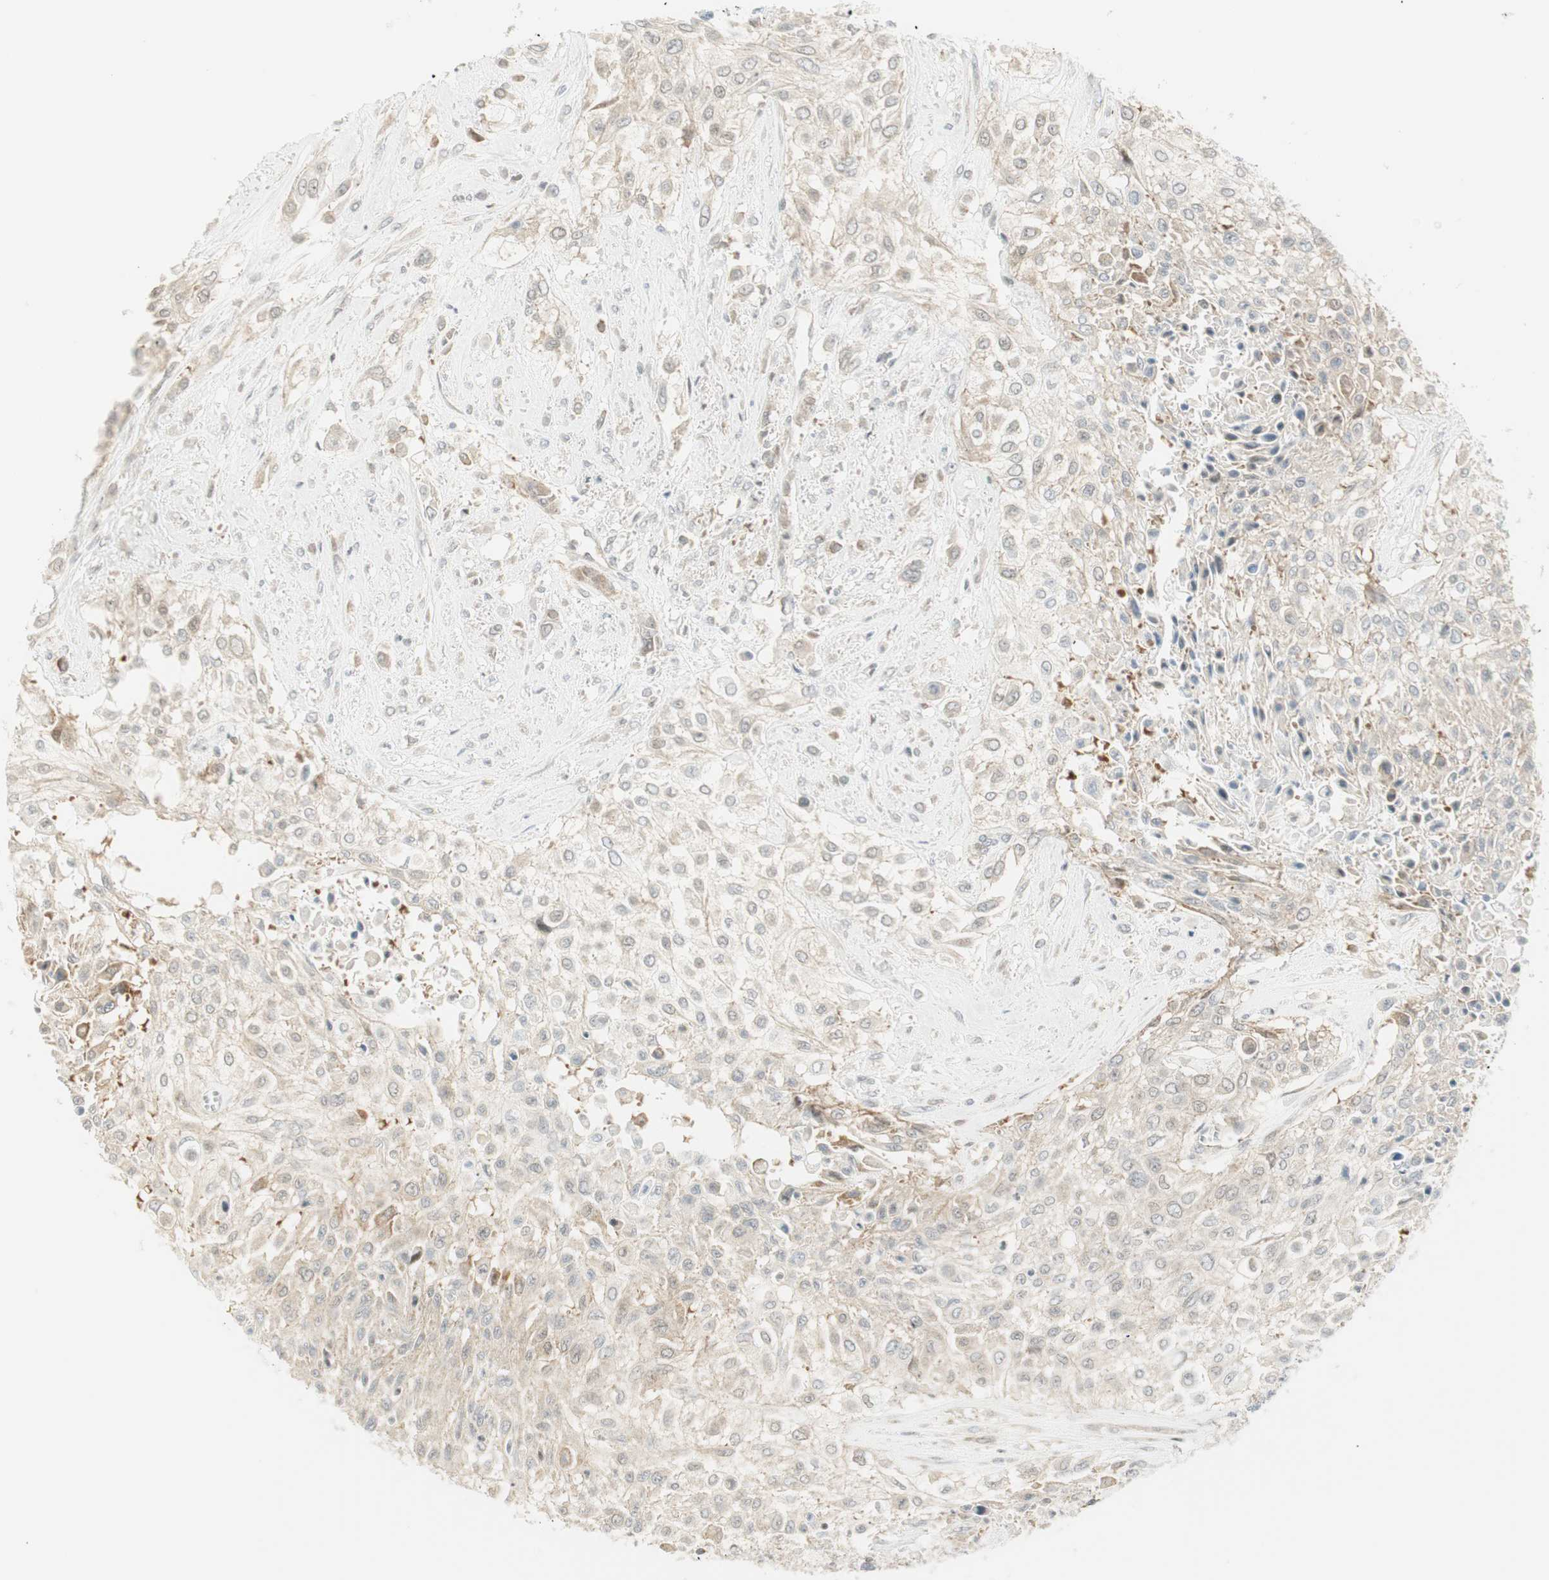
{"staining": {"intensity": "weak", "quantity": ">75%", "location": "cytoplasmic/membranous"}, "tissue": "urothelial cancer", "cell_type": "Tumor cells", "image_type": "cancer", "snomed": [{"axis": "morphology", "description": "Urothelial carcinoma, High grade"}, {"axis": "topography", "description": "Urinary bladder"}], "caption": "The image displays staining of high-grade urothelial carcinoma, revealing weak cytoplasmic/membranous protein staining (brown color) within tumor cells.", "gene": "PPP1CA", "patient": {"sex": "male", "age": 57}}